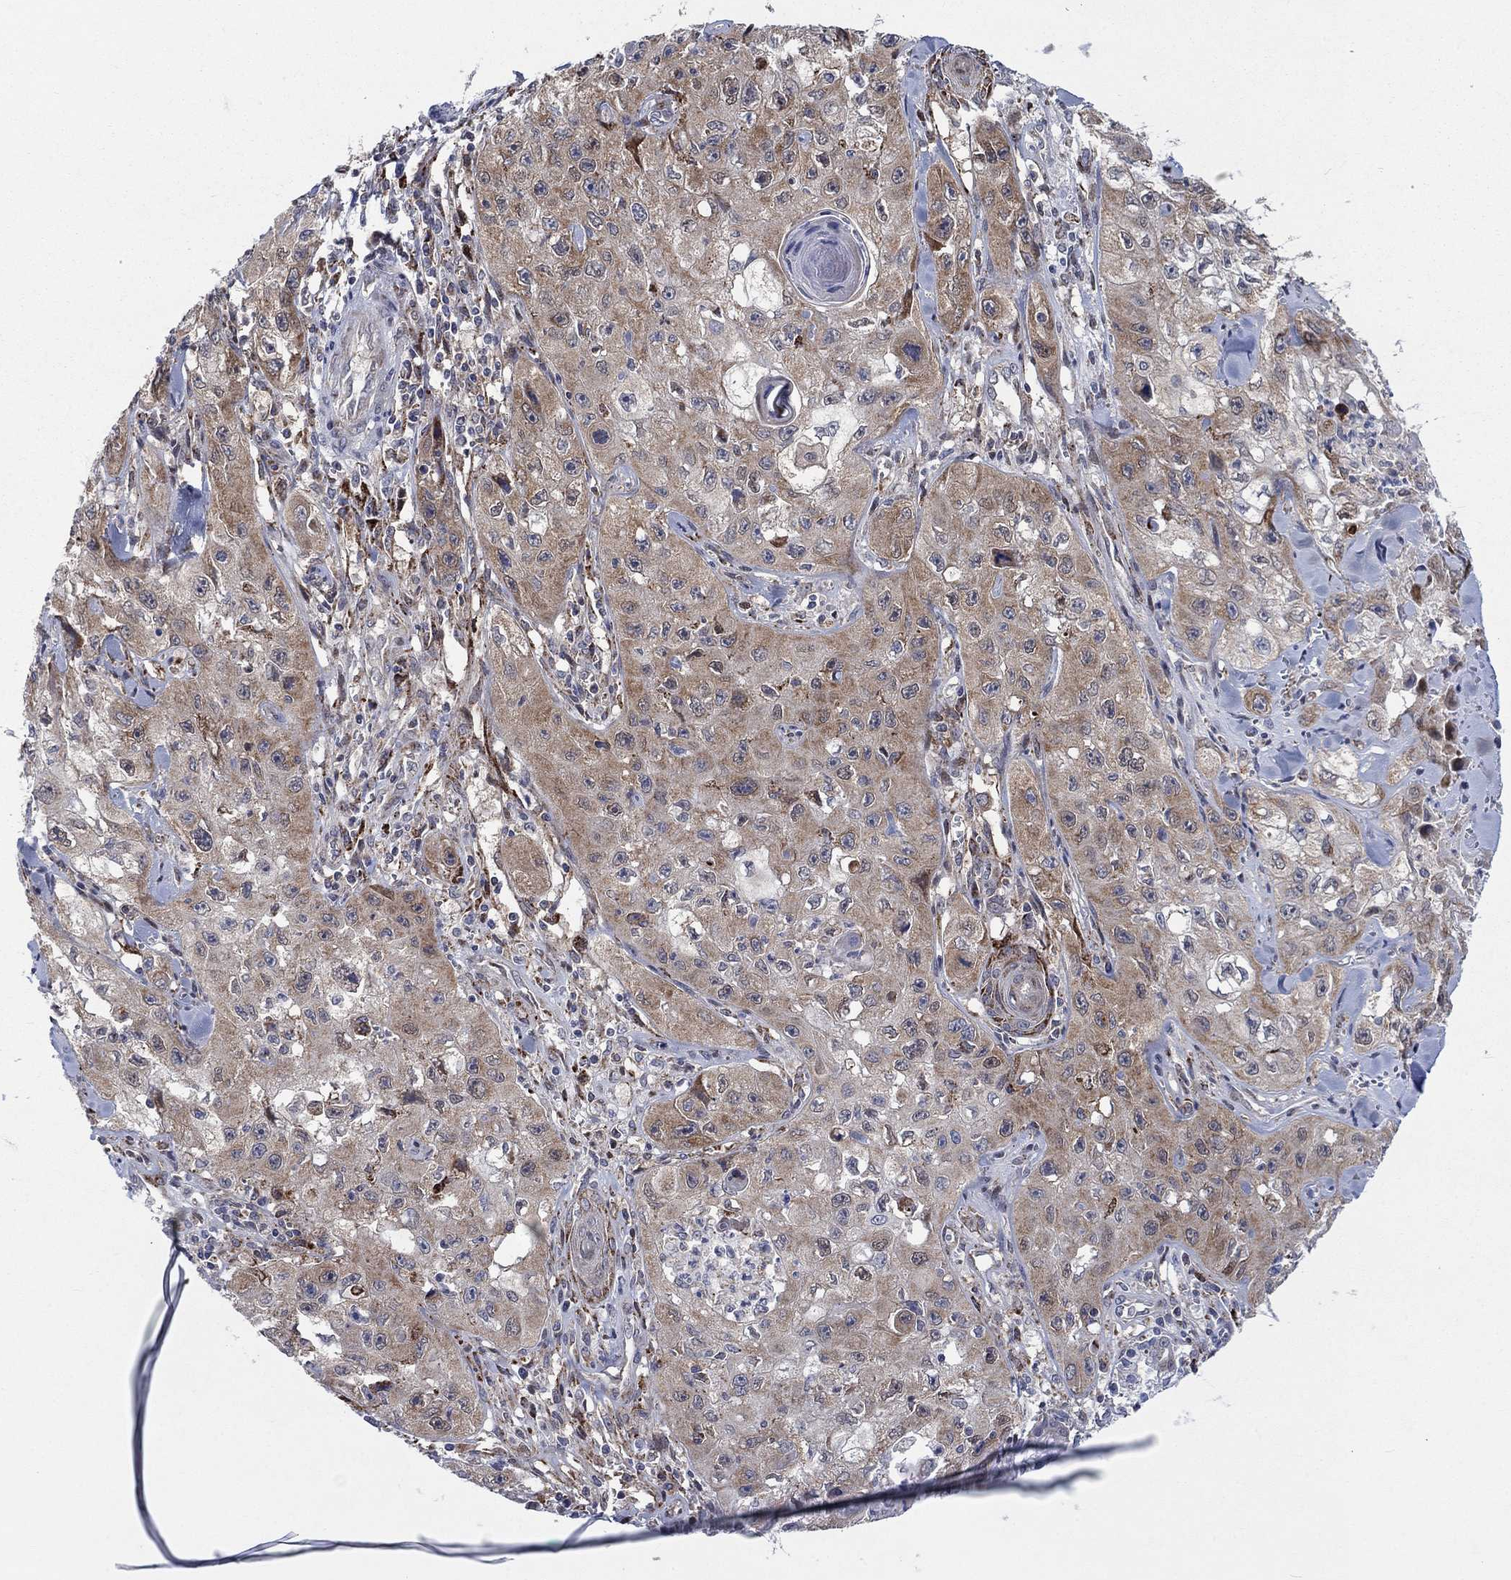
{"staining": {"intensity": "moderate", "quantity": ">75%", "location": "cytoplasmic/membranous"}, "tissue": "skin cancer", "cell_type": "Tumor cells", "image_type": "cancer", "snomed": [{"axis": "morphology", "description": "Squamous cell carcinoma, NOS"}, {"axis": "topography", "description": "Skin"}, {"axis": "topography", "description": "Subcutis"}], "caption": "Protein staining by immunohistochemistry (IHC) shows moderate cytoplasmic/membranous positivity in about >75% of tumor cells in squamous cell carcinoma (skin).", "gene": "SLC35F2", "patient": {"sex": "male", "age": 73}}